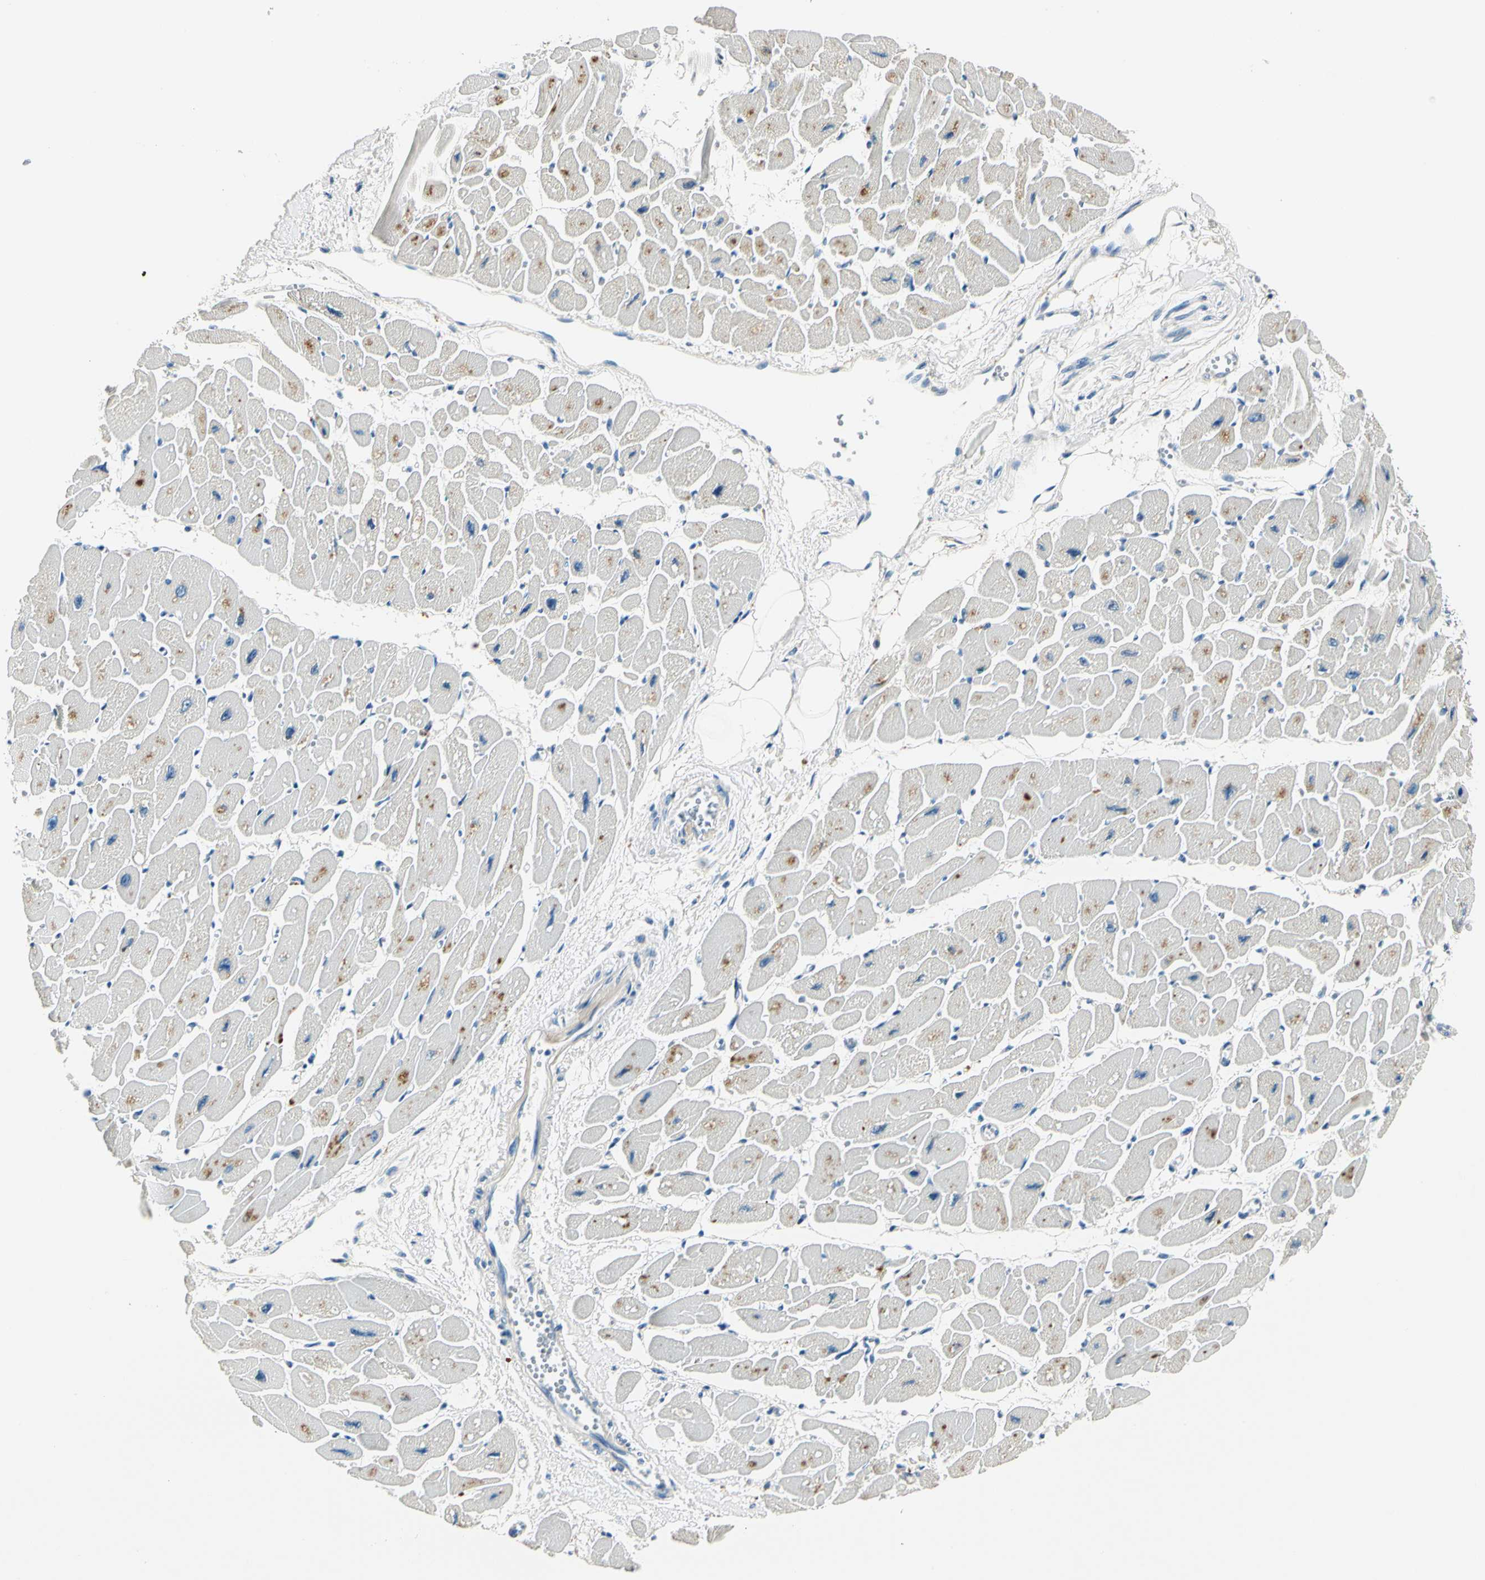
{"staining": {"intensity": "moderate", "quantity": "<25%", "location": "cytoplasmic/membranous"}, "tissue": "heart muscle", "cell_type": "Cardiomyocytes", "image_type": "normal", "snomed": [{"axis": "morphology", "description": "Normal tissue, NOS"}, {"axis": "topography", "description": "Heart"}], "caption": "Brown immunohistochemical staining in unremarkable human heart muscle exhibits moderate cytoplasmic/membranous positivity in about <25% of cardiomyocytes.", "gene": "TGFBR3", "patient": {"sex": "female", "age": 54}}